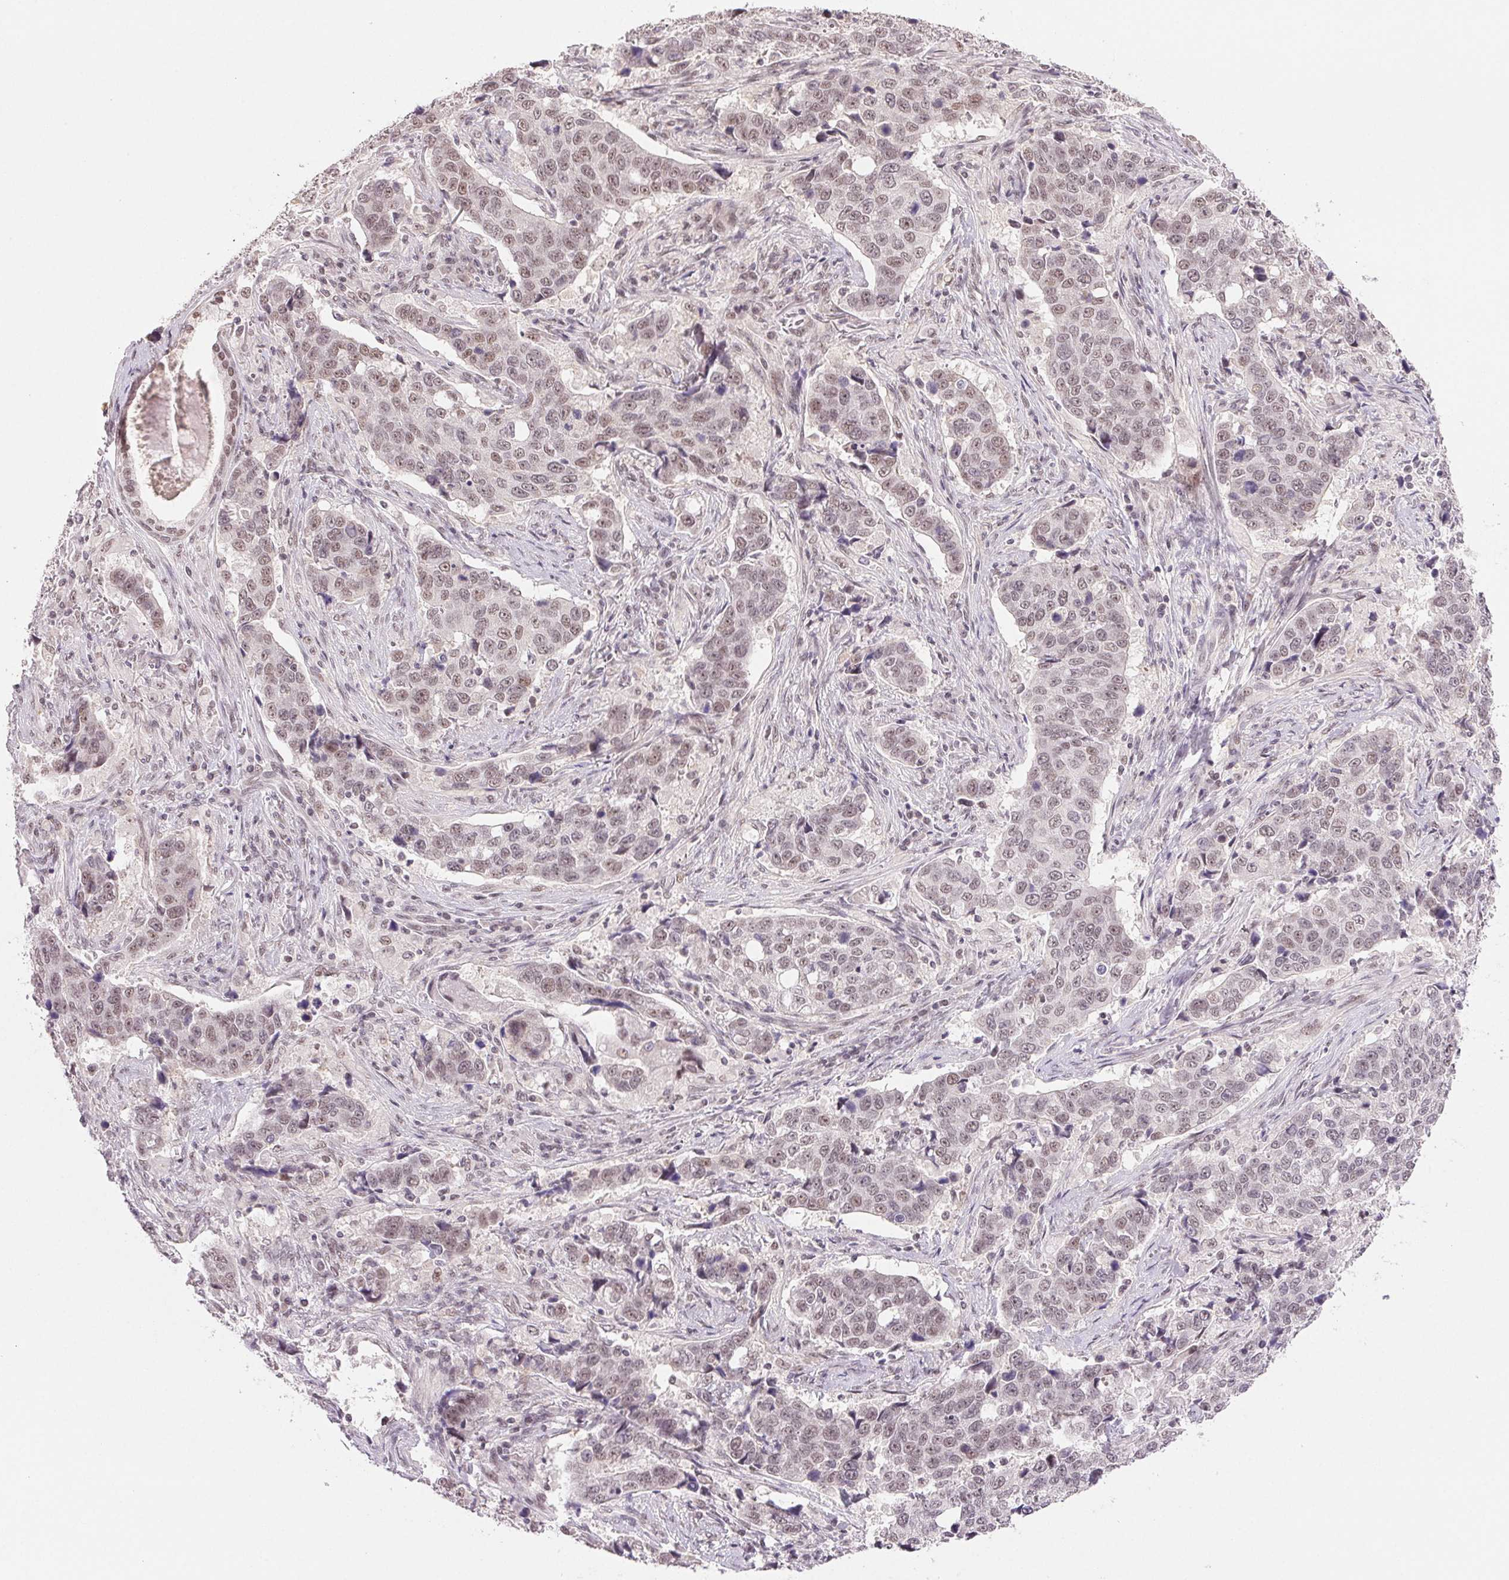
{"staining": {"intensity": "weak", "quantity": "25%-75%", "location": "nuclear"}, "tissue": "lung cancer", "cell_type": "Tumor cells", "image_type": "cancer", "snomed": [{"axis": "morphology", "description": "Squamous cell carcinoma, NOS"}, {"axis": "topography", "description": "Lymph node"}, {"axis": "topography", "description": "Lung"}], "caption": "Lung cancer stained with DAB (3,3'-diaminobenzidine) immunohistochemistry displays low levels of weak nuclear positivity in approximately 25%-75% of tumor cells.", "gene": "PRPF18", "patient": {"sex": "male", "age": 61}}